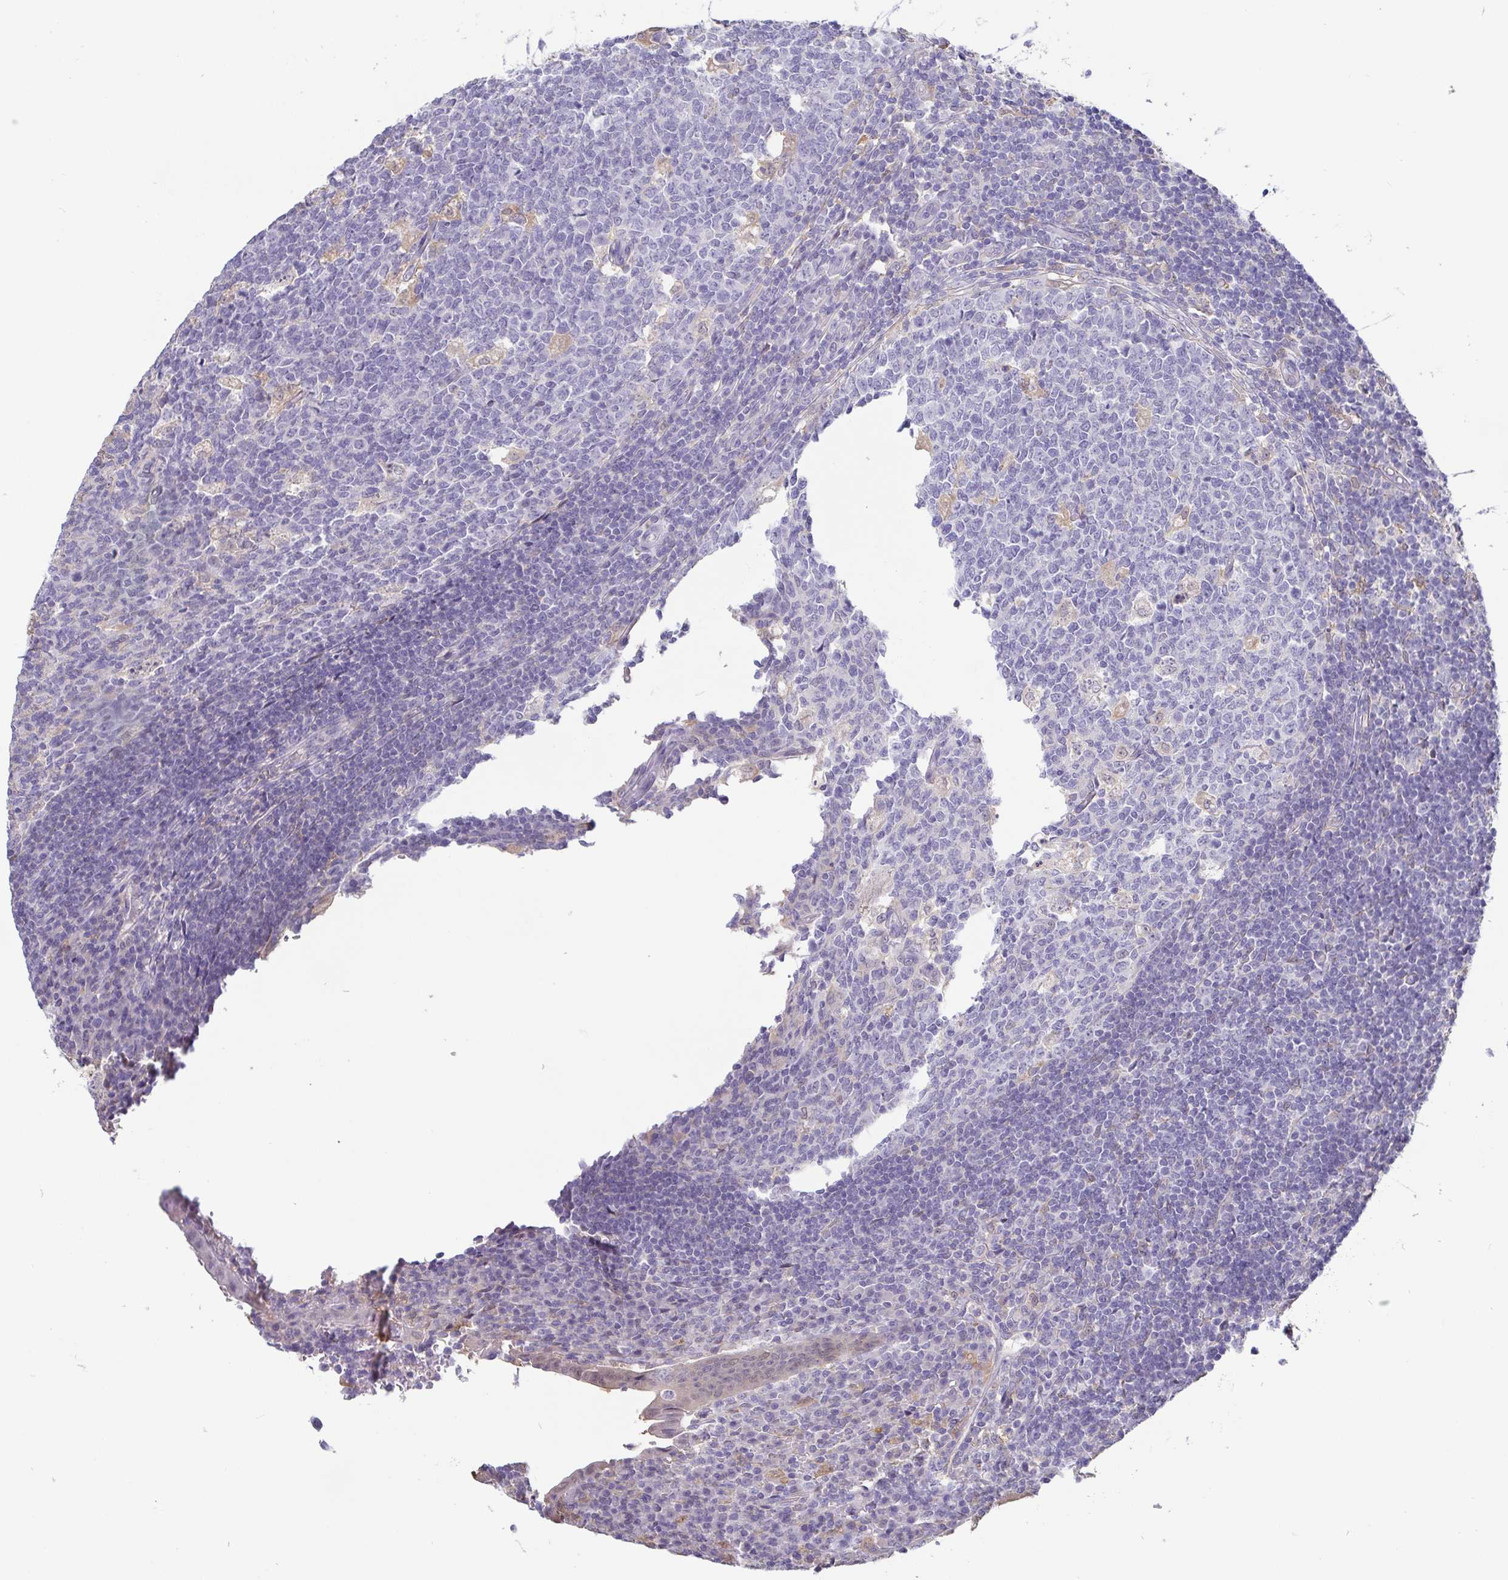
{"staining": {"intensity": "moderate", "quantity": ">75%", "location": "cytoplasmic/membranous,nuclear"}, "tissue": "appendix", "cell_type": "Glandular cells", "image_type": "normal", "snomed": [{"axis": "morphology", "description": "Normal tissue, NOS"}, {"axis": "topography", "description": "Appendix"}], "caption": "Brown immunohistochemical staining in unremarkable appendix demonstrates moderate cytoplasmic/membranous,nuclear staining in approximately >75% of glandular cells.", "gene": "IDH1", "patient": {"sex": "male", "age": 18}}